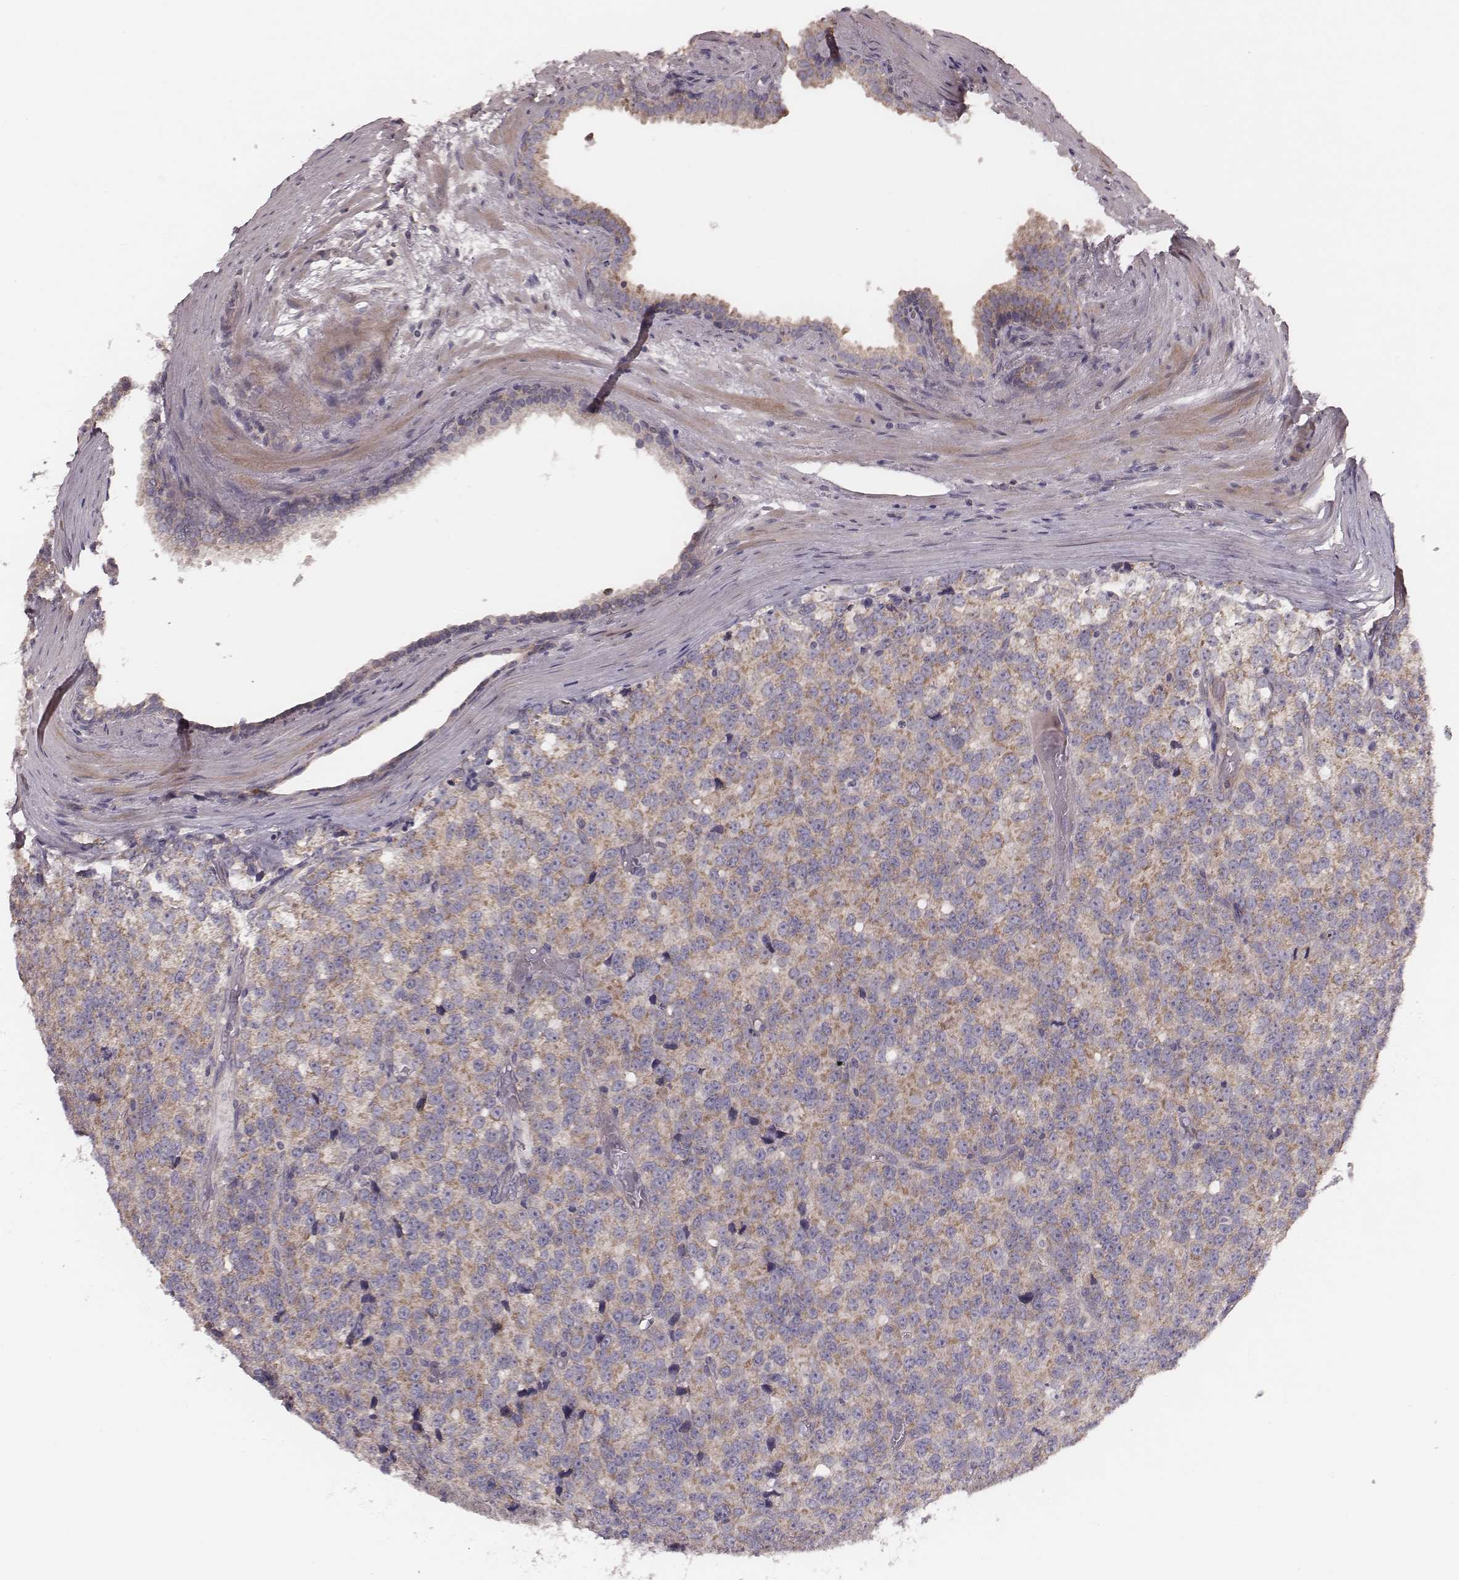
{"staining": {"intensity": "moderate", "quantity": "25%-75%", "location": "cytoplasmic/membranous"}, "tissue": "prostate cancer", "cell_type": "Tumor cells", "image_type": "cancer", "snomed": [{"axis": "morphology", "description": "Adenocarcinoma, High grade"}, {"axis": "topography", "description": "Prostate and seminal vesicle, NOS"}], "caption": "High-grade adenocarcinoma (prostate) stained for a protein (brown) exhibits moderate cytoplasmic/membranous positive positivity in approximately 25%-75% of tumor cells.", "gene": "MRPS27", "patient": {"sex": "male", "age": 62}}